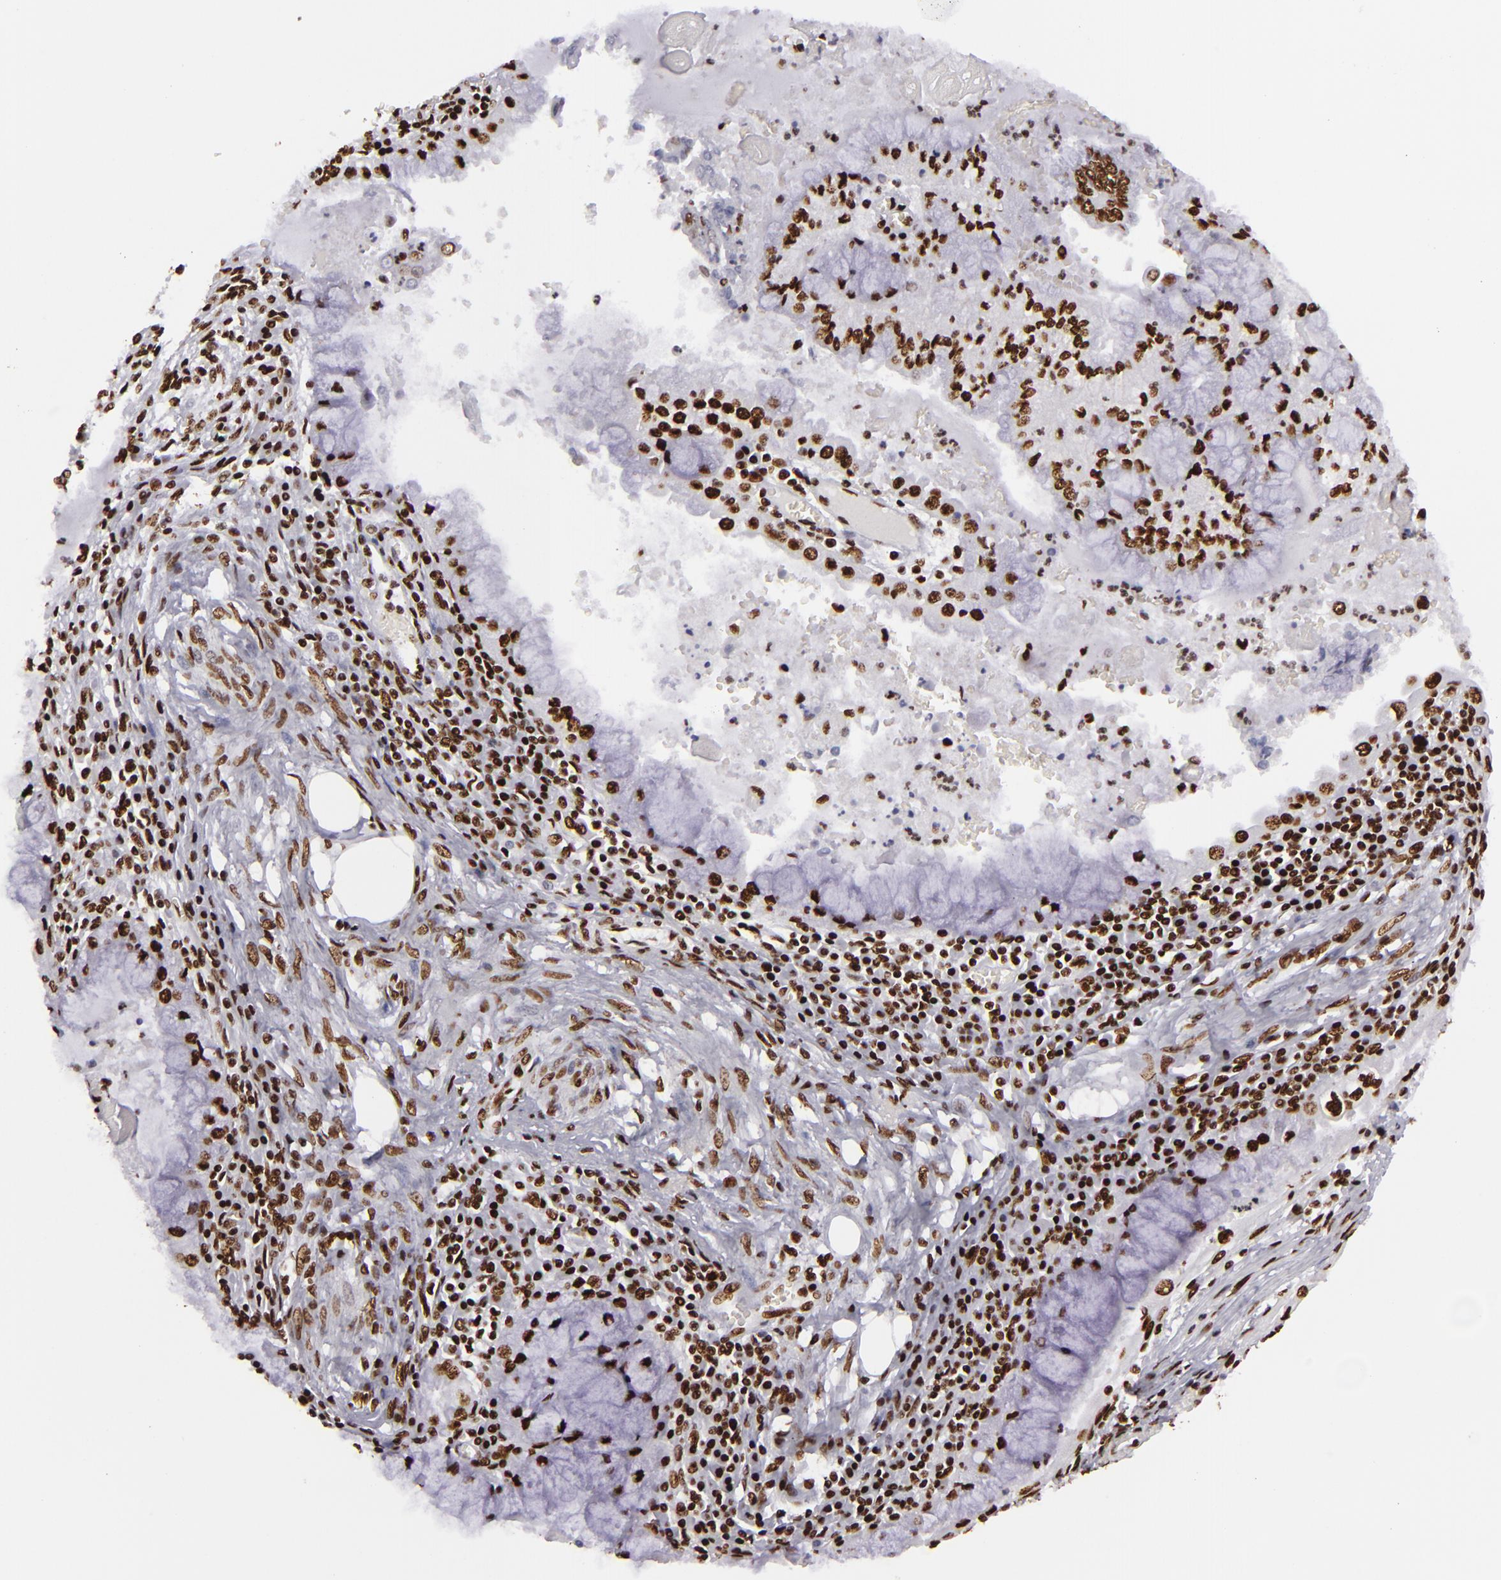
{"staining": {"intensity": "strong", "quantity": ">75%", "location": "nuclear"}, "tissue": "endometrial cancer", "cell_type": "Tumor cells", "image_type": "cancer", "snomed": [{"axis": "morphology", "description": "Adenocarcinoma, NOS"}, {"axis": "topography", "description": "Endometrium"}], "caption": "Protein staining by IHC displays strong nuclear positivity in approximately >75% of tumor cells in endometrial cancer (adenocarcinoma).", "gene": "SAFB", "patient": {"sex": "female", "age": 79}}